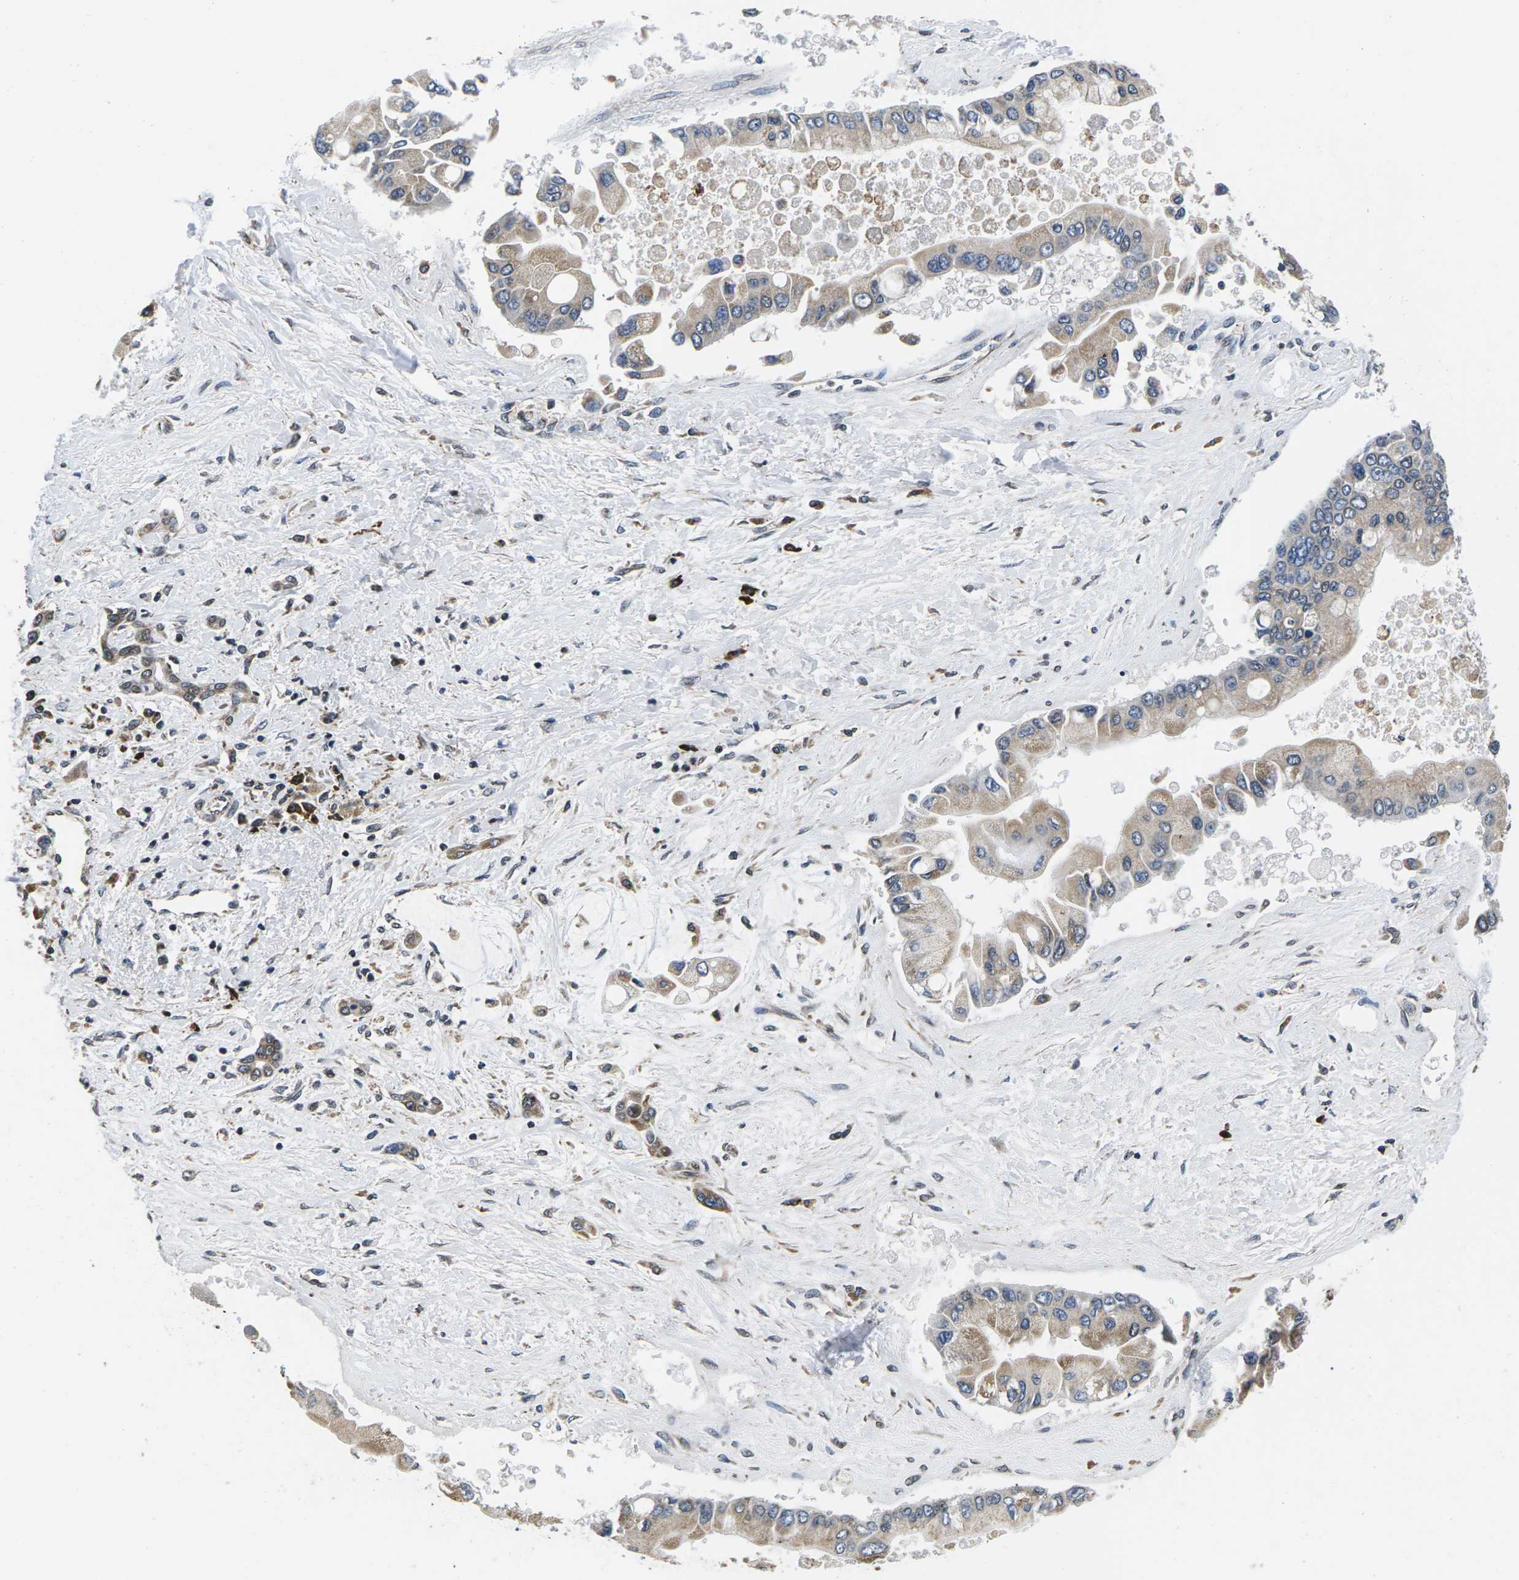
{"staining": {"intensity": "weak", "quantity": ">75%", "location": "cytoplasmic/membranous"}, "tissue": "liver cancer", "cell_type": "Tumor cells", "image_type": "cancer", "snomed": [{"axis": "morphology", "description": "Cholangiocarcinoma"}, {"axis": "topography", "description": "Liver"}], "caption": "Tumor cells show weak cytoplasmic/membranous staining in about >75% of cells in liver cholangiocarcinoma.", "gene": "CCNE1", "patient": {"sex": "male", "age": 50}}